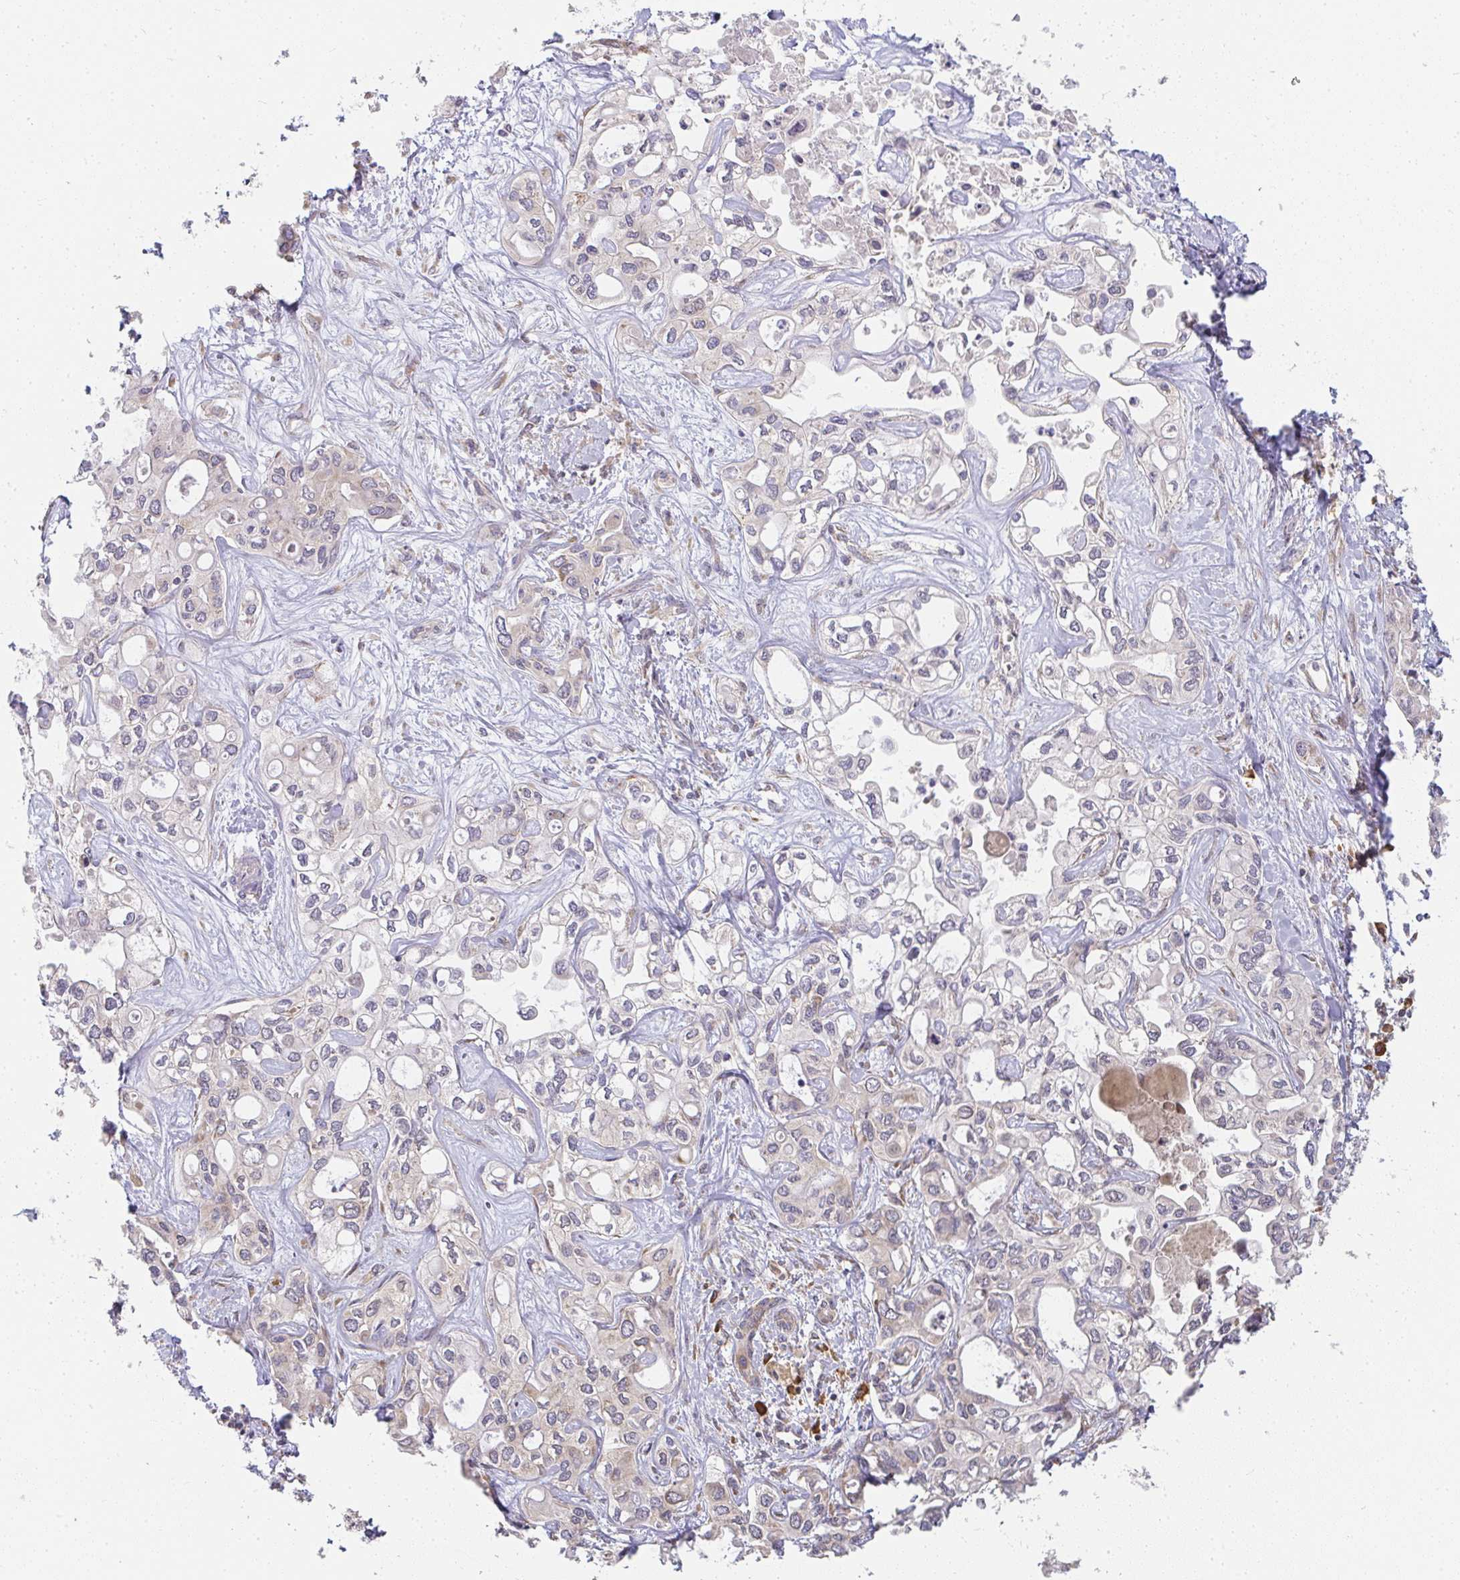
{"staining": {"intensity": "weak", "quantity": "<25%", "location": "cytoplasmic/membranous"}, "tissue": "liver cancer", "cell_type": "Tumor cells", "image_type": "cancer", "snomed": [{"axis": "morphology", "description": "Cholangiocarcinoma"}, {"axis": "topography", "description": "Liver"}], "caption": "This is an IHC image of liver cancer. There is no expression in tumor cells.", "gene": "SLC35B3", "patient": {"sex": "female", "age": 64}}